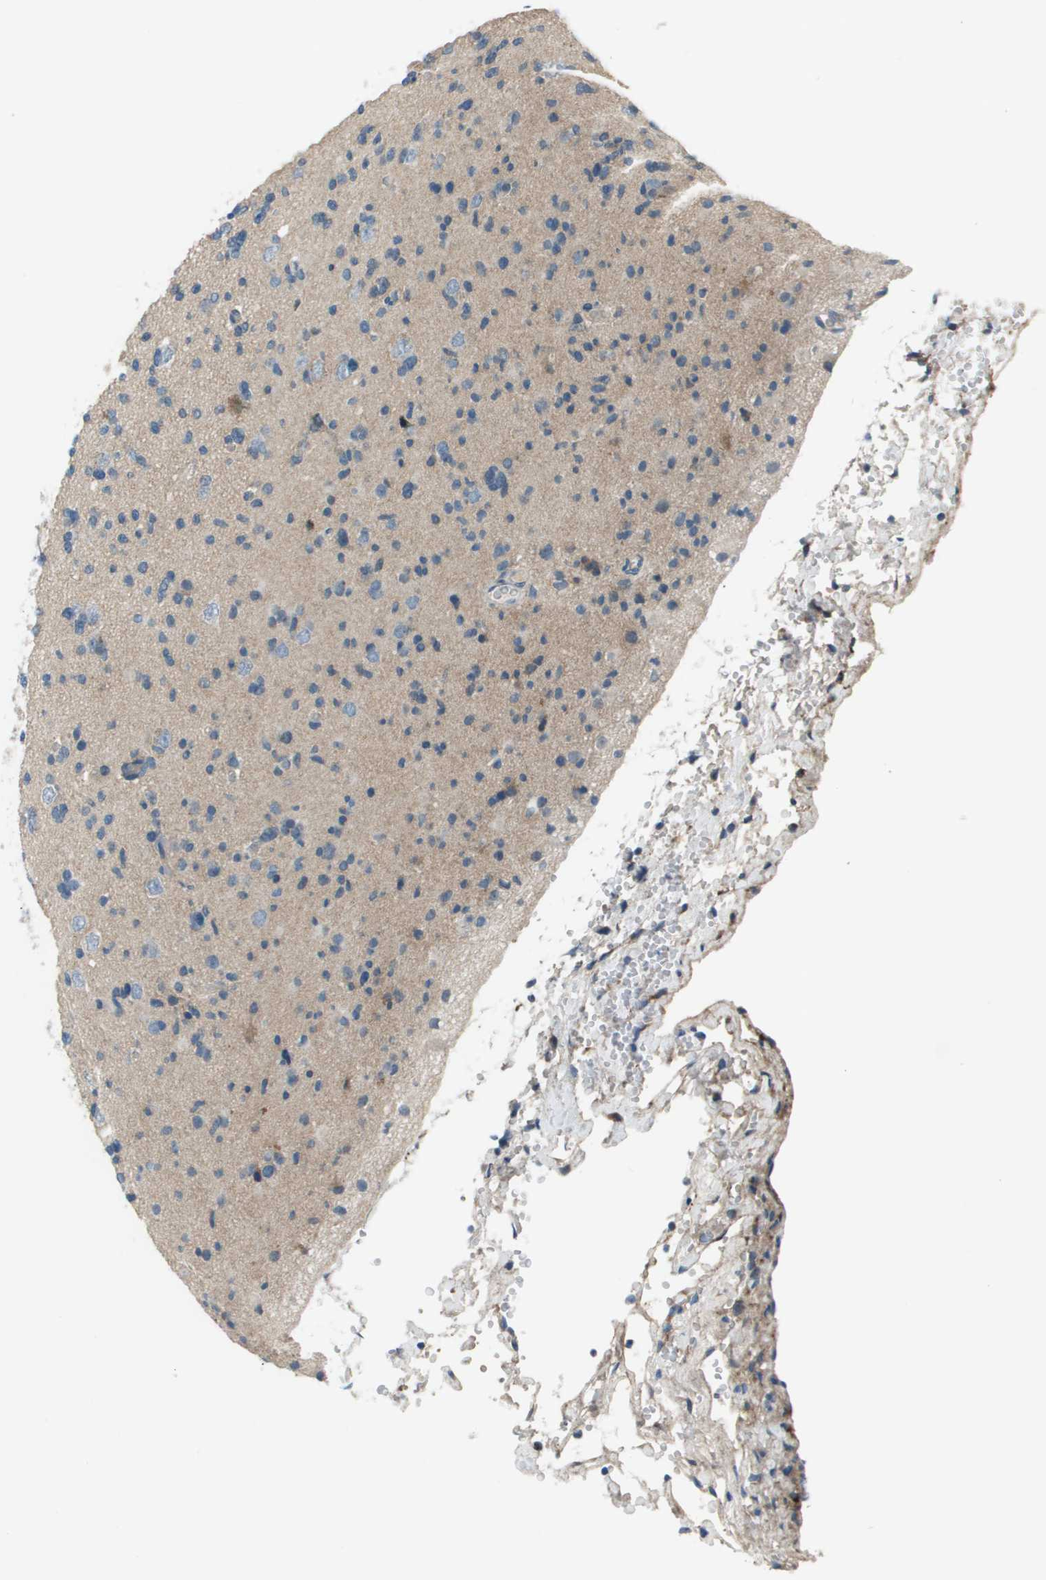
{"staining": {"intensity": "weak", "quantity": "<25%", "location": "cytoplasmic/membranous"}, "tissue": "glioma", "cell_type": "Tumor cells", "image_type": "cancer", "snomed": [{"axis": "morphology", "description": "Glioma, malignant, Low grade"}, {"axis": "topography", "description": "Brain"}], "caption": "High power microscopy photomicrograph of an immunohistochemistry (IHC) micrograph of glioma, revealing no significant expression in tumor cells.", "gene": "PCOLCE", "patient": {"sex": "female", "age": 22}}